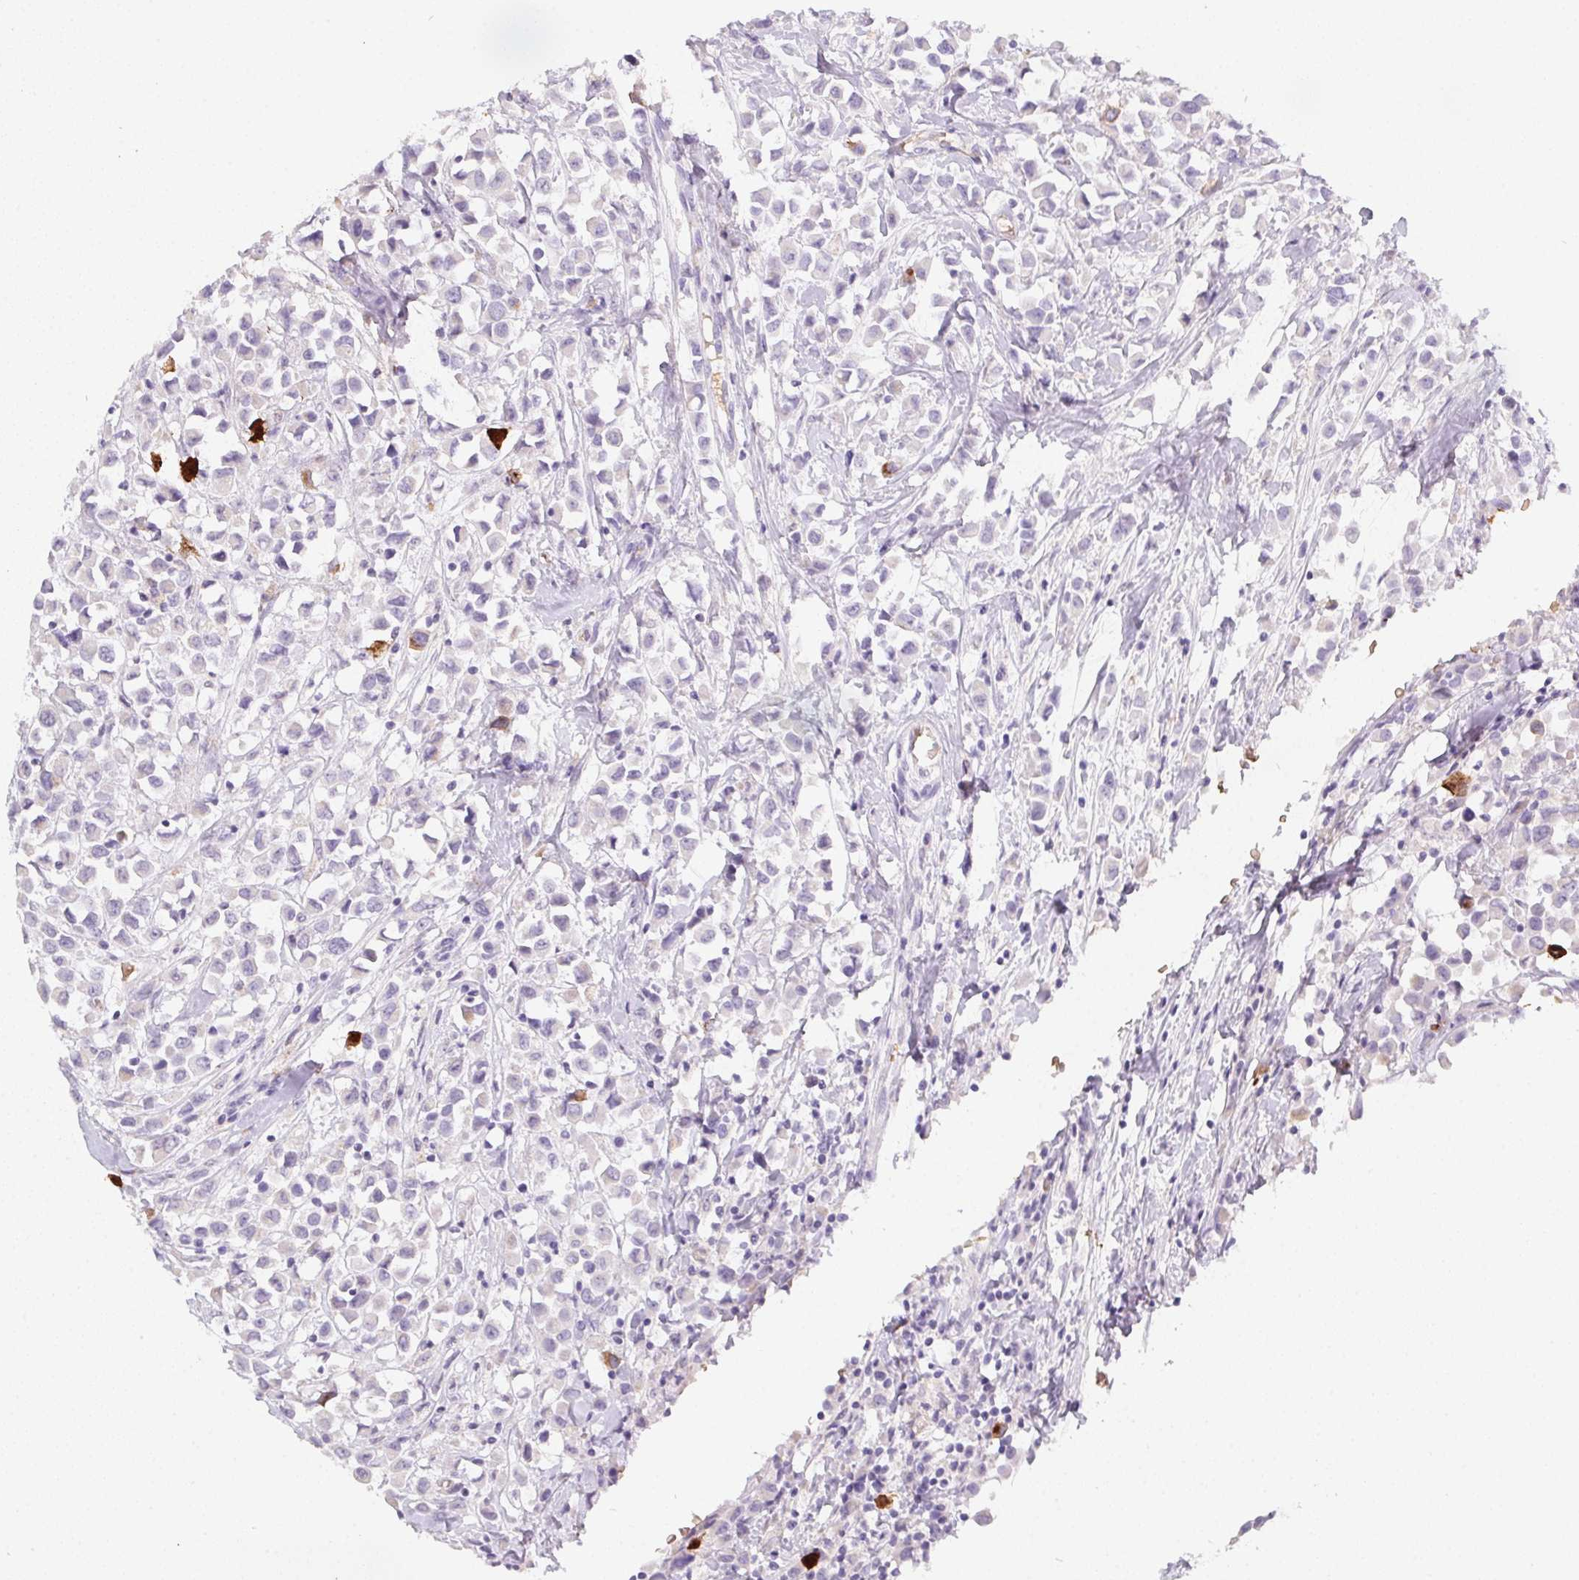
{"staining": {"intensity": "negative", "quantity": "none", "location": "none"}, "tissue": "breast cancer", "cell_type": "Tumor cells", "image_type": "cancer", "snomed": [{"axis": "morphology", "description": "Duct carcinoma"}, {"axis": "topography", "description": "Breast"}], "caption": "A micrograph of human breast cancer is negative for staining in tumor cells.", "gene": "DCD", "patient": {"sex": "female", "age": 61}}